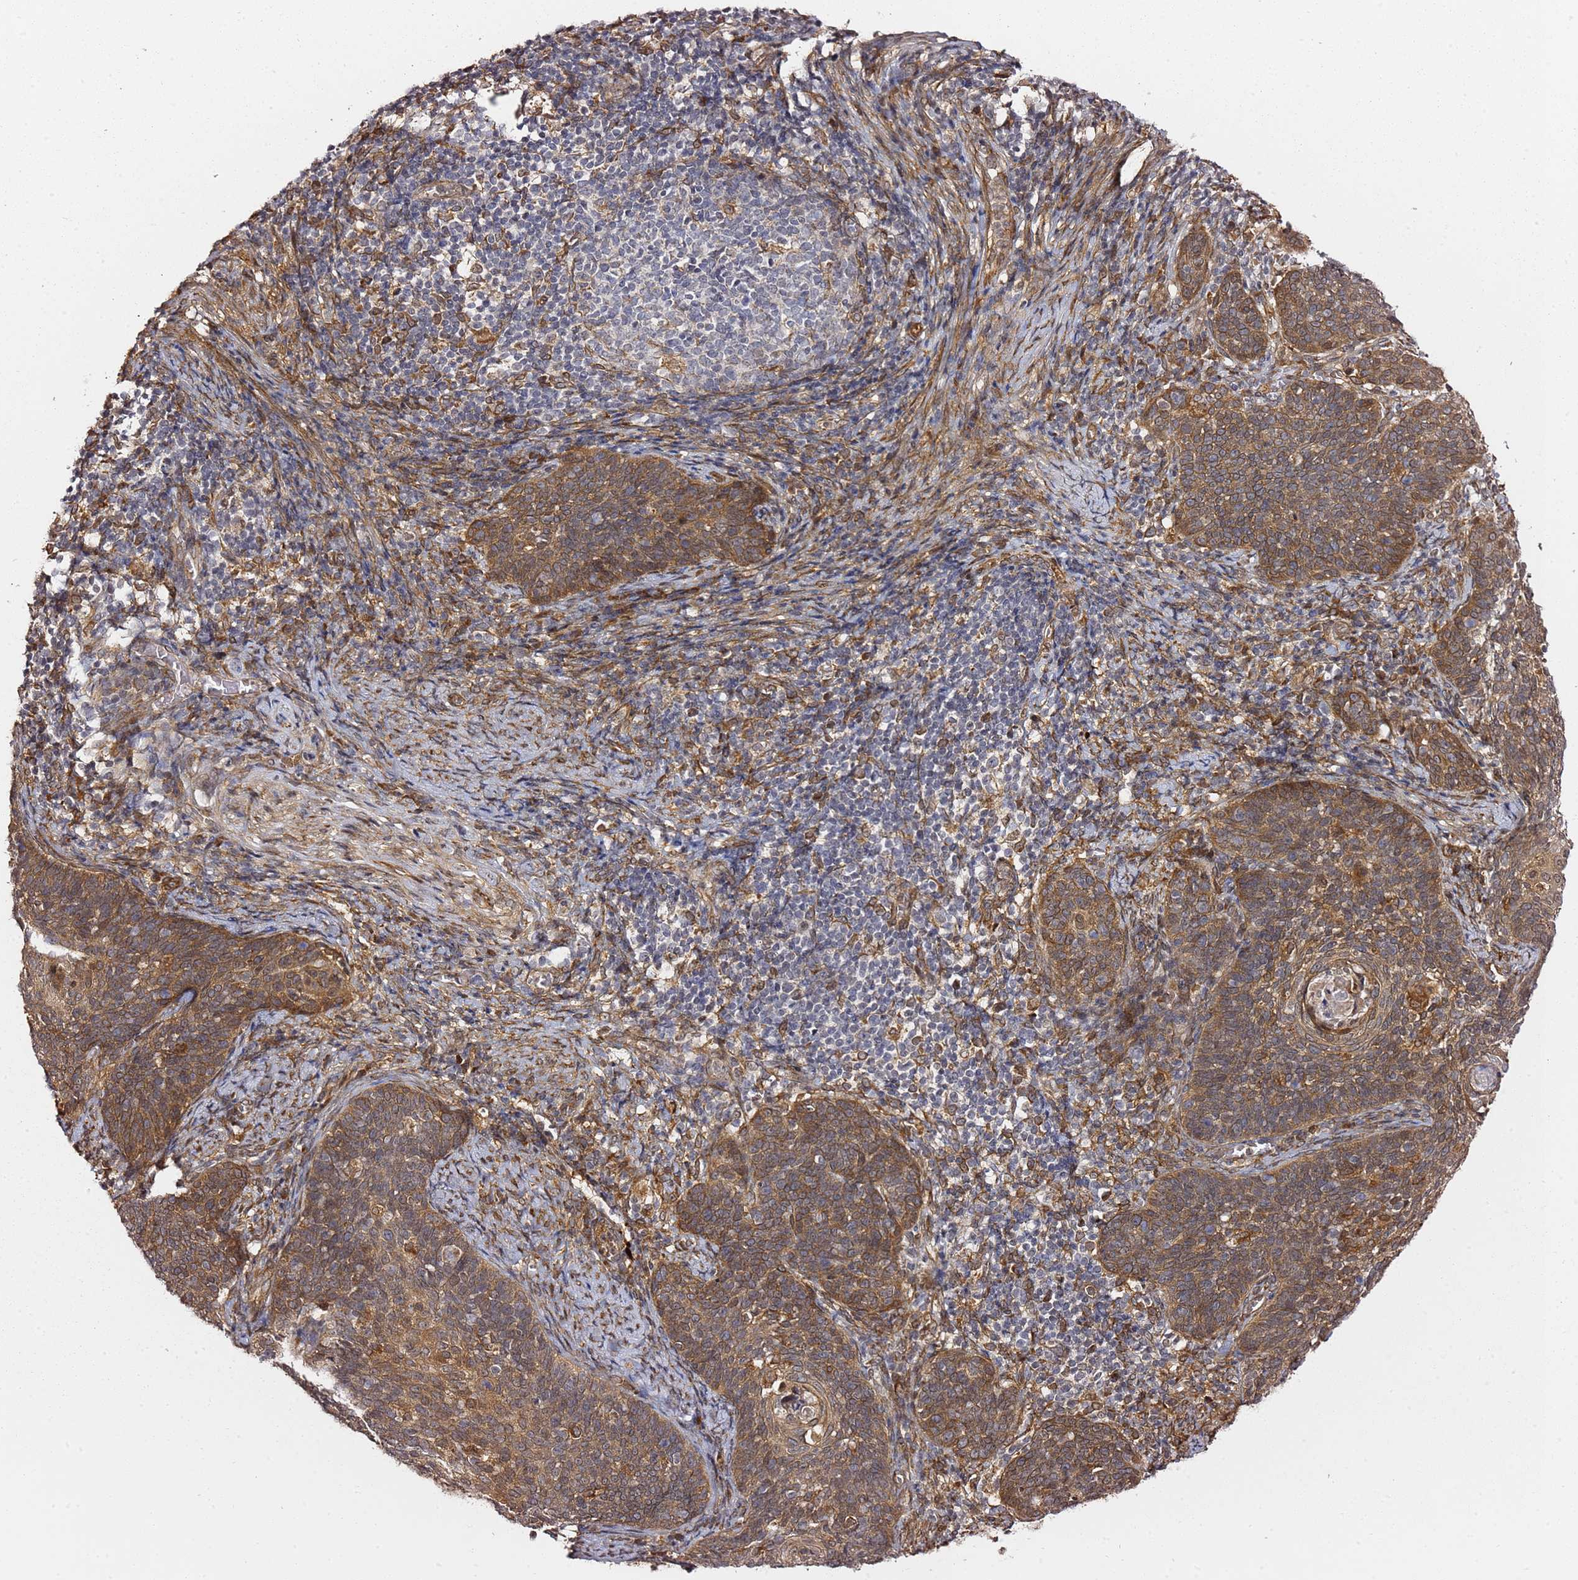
{"staining": {"intensity": "moderate", "quantity": ">75%", "location": "cytoplasmic/membranous"}, "tissue": "cervical cancer", "cell_type": "Tumor cells", "image_type": "cancer", "snomed": [{"axis": "morphology", "description": "Normal tissue, NOS"}, {"axis": "morphology", "description": "Squamous cell carcinoma, NOS"}, {"axis": "topography", "description": "Cervix"}], "caption": "Cervical cancer (squamous cell carcinoma) tissue exhibits moderate cytoplasmic/membranous positivity in approximately >75% of tumor cells", "gene": "PRKAB2", "patient": {"sex": "female", "age": 39}}